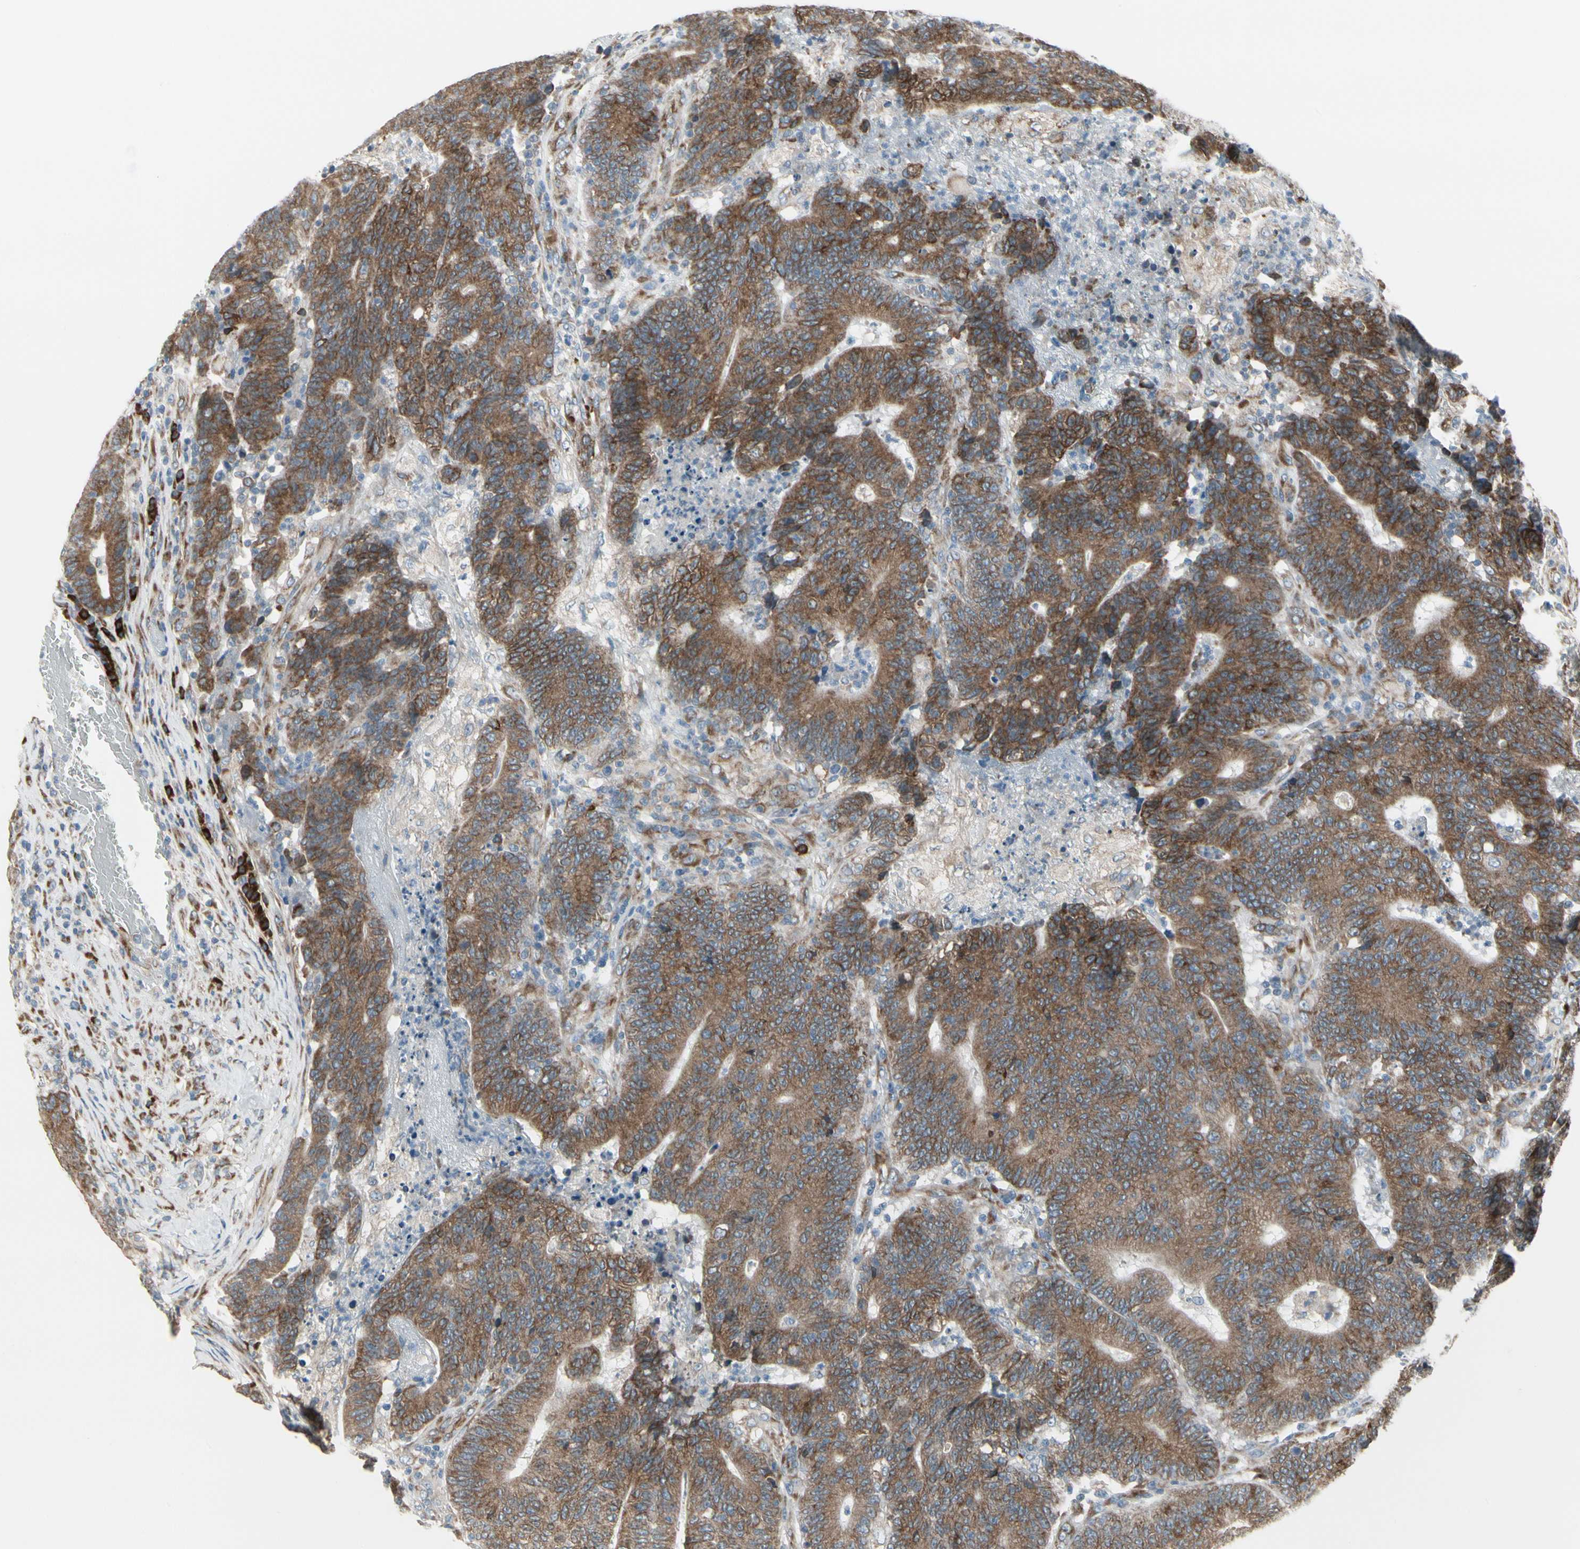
{"staining": {"intensity": "moderate", "quantity": ">75%", "location": "cytoplasmic/membranous"}, "tissue": "colorectal cancer", "cell_type": "Tumor cells", "image_type": "cancer", "snomed": [{"axis": "morphology", "description": "Normal tissue, NOS"}, {"axis": "morphology", "description": "Adenocarcinoma, NOS"}, {"axis": "topography", "description": "Colon"}], "caption": "Immunohistochemical staining of colorectal cancer (adenocarcinoma) reveals medium levels of moderate cytoplasmic/membranous protein staining in approximately >75% of tumor cells.", "gene": "FNDC3A", "patient": {"sex": "female", "age": 75}}